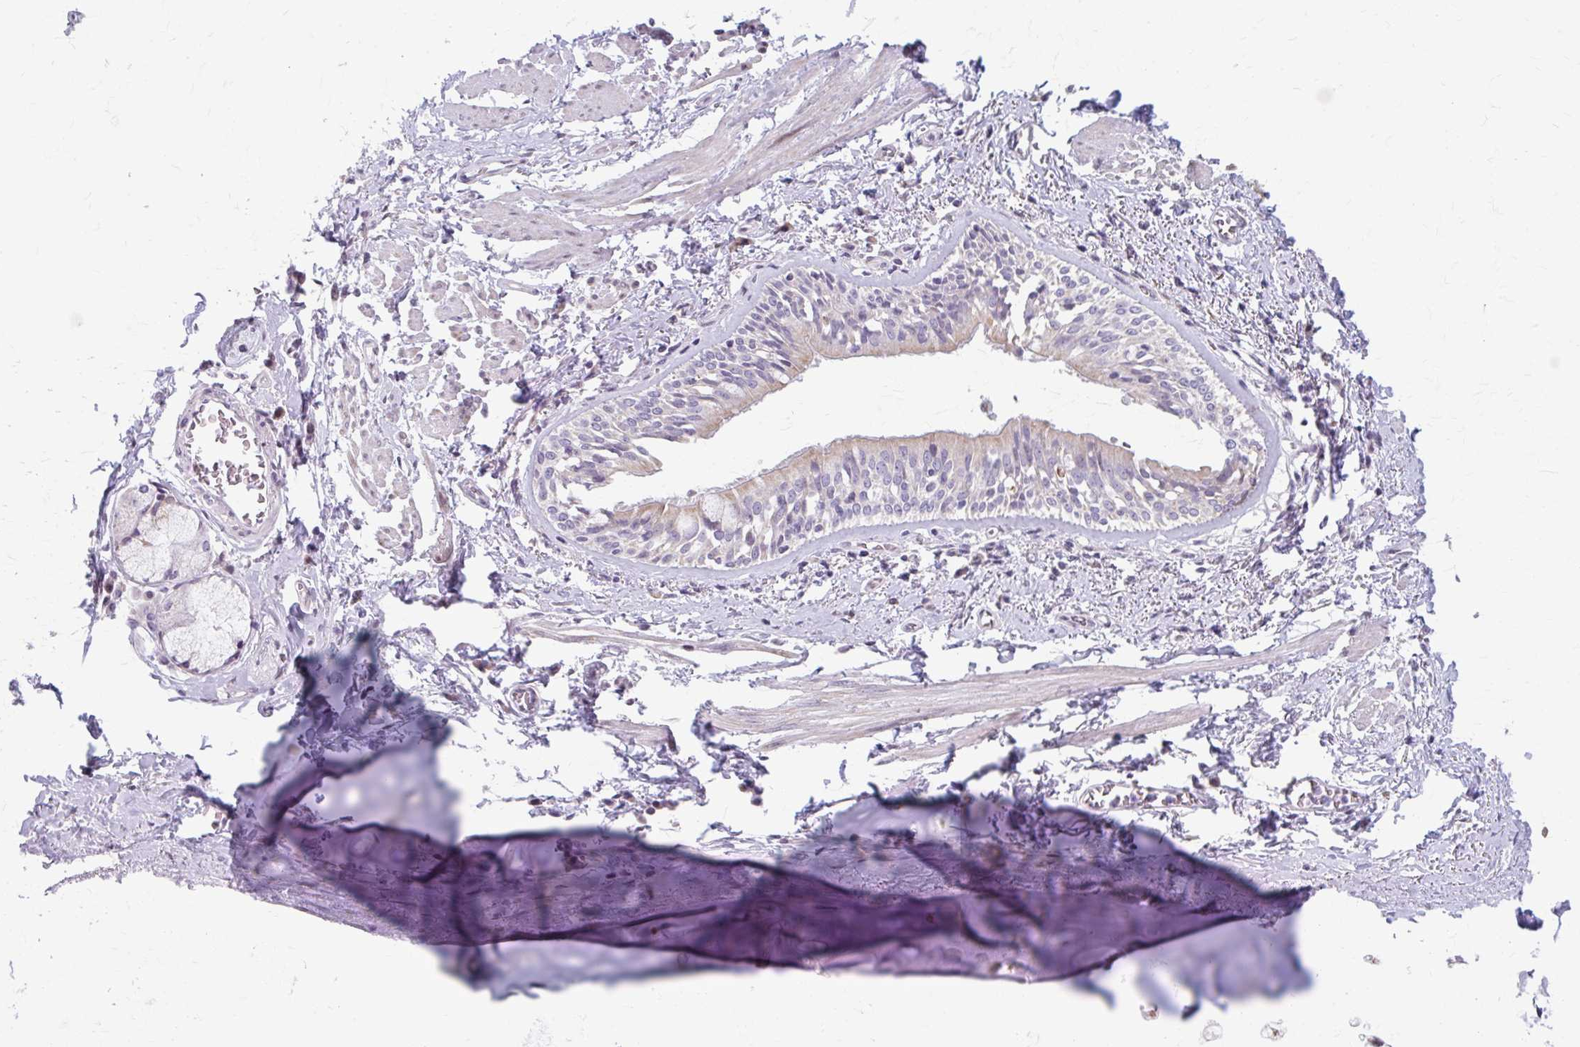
{"staining": {"intensity": "negative", "quantity": "none", "location": "none"}, "tissue": "adipose tissue", "cell_type": "Adipocytes", "image_type": "normal", "snomed": [{"axis": "morphology", "description": "Normal tissue, NOS"}, {"axis": "morphology", "description": "Degeneration, NOS"}, {"axis": "topography", "description": "Cartilage tissue"}, {"axis": "topography", "description": "Lung"}], "caption": "The photomicrograph demonstrates no staining of adipocytes in unremarkable adipose tissue. (DAB (3,3'-diaminobenzidine) immunohistochemistry (IHC), high magnification).", "gene": "BEAN1", "patient": {"sex": "female", "age": 61}}